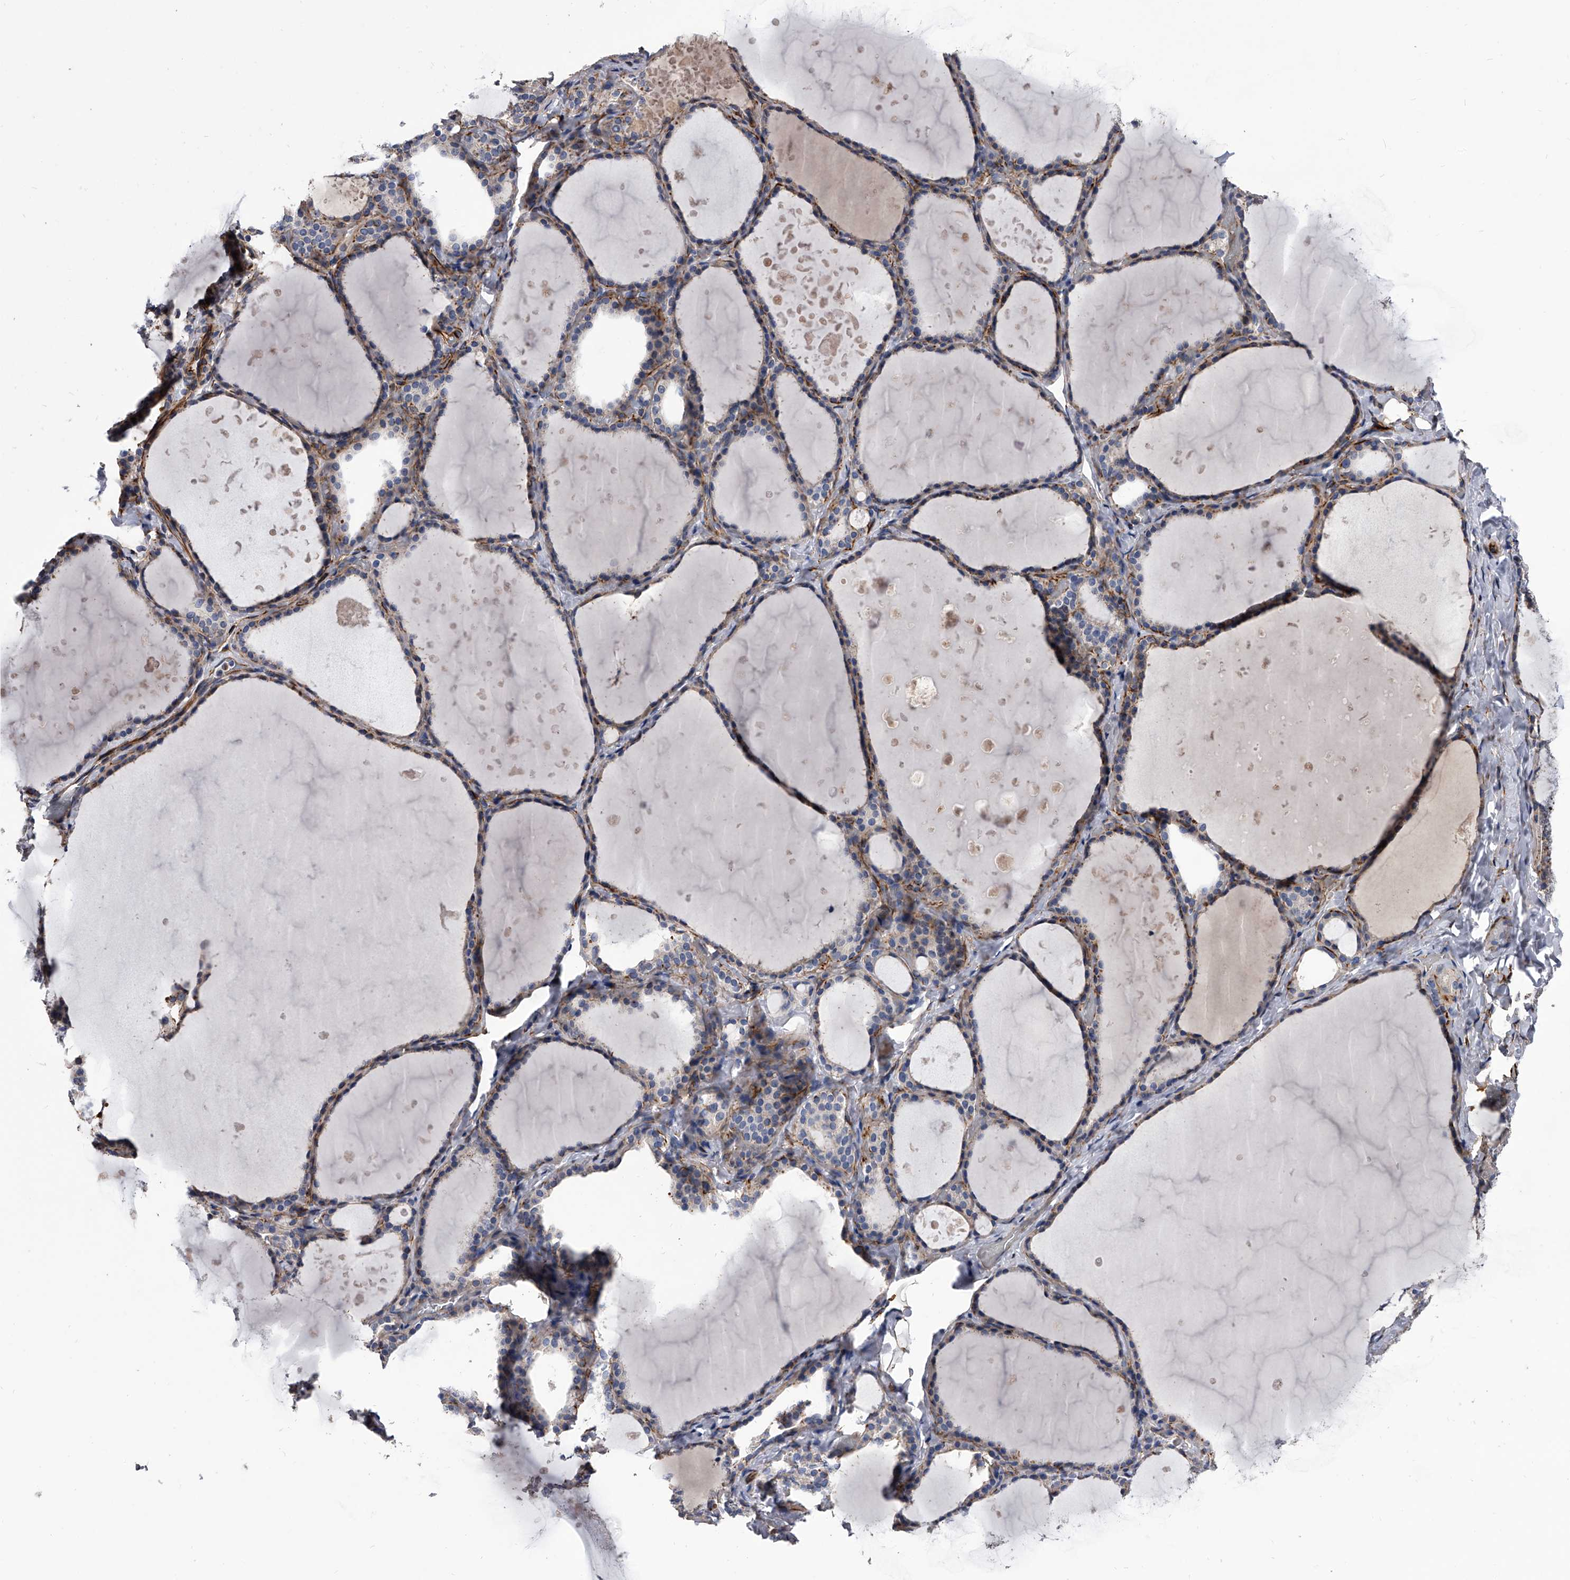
{"staining": {"intensity": "moderate", "quantity": "<25%", "location": "cytoplasmic/membranous"}, "tissue": "thyroid gland", "cell_type": "Glandular cells", "image_type": "normal", "snomed": [{"axis": "morphology", "description": "Normal tissue, NOS"}, {"axis": "topography", "description": "Thyroid gland"}], "caption": "Protein positivity by immunohistochemistry reveals moderate cytoplasmic/membranous positivity in approximately <25% of glandular cells in benign thyroid gland.", "gene": "EFCAB7", "patient": {"sex": "female", "age": 44}}